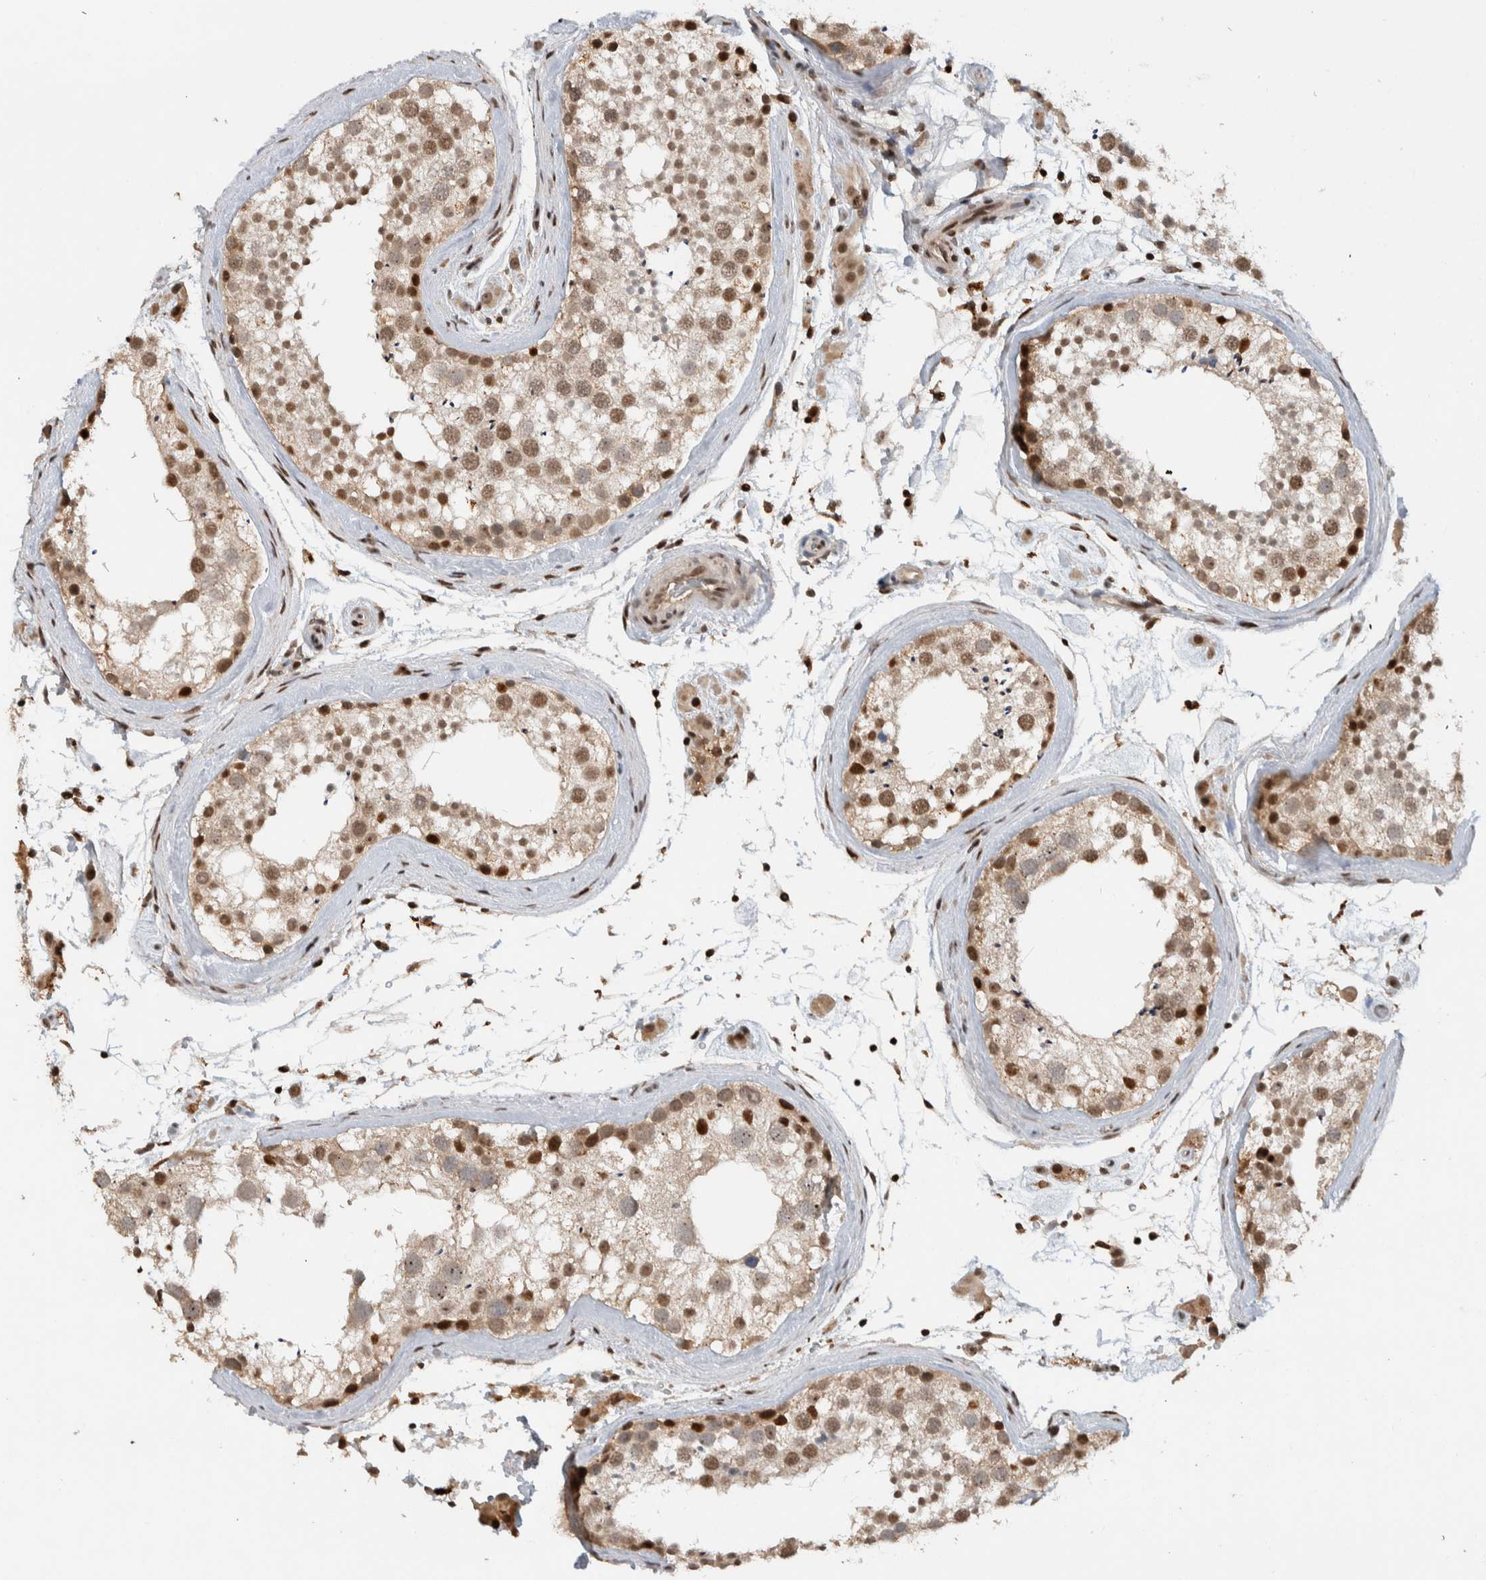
{"staining": {"intensity": "moderate", "quantity": "25%-75%", "location": "nuclear"}, "tissue": "testis", "cell_type": "Cells in seminiferous ducts", "image_type": "normal", "snomed": [{"axis": "morphology", "description": "Normal tissue, NOS"}, {"axis": "topography", "description": "Testis"}], "caption": "Protein expression analysis of benign testis exhibits moderate nuclear positivity in about 25%-75% of cells in seminiferous ducts. The staining was performed using DAB (3,3'-diaminobenzidine), with brown indicating positive protein expression. Nuclei are stained blue with hematoxylin.", "gene": "ZNF521", "patient": {"sex": "male", "age": 46}}